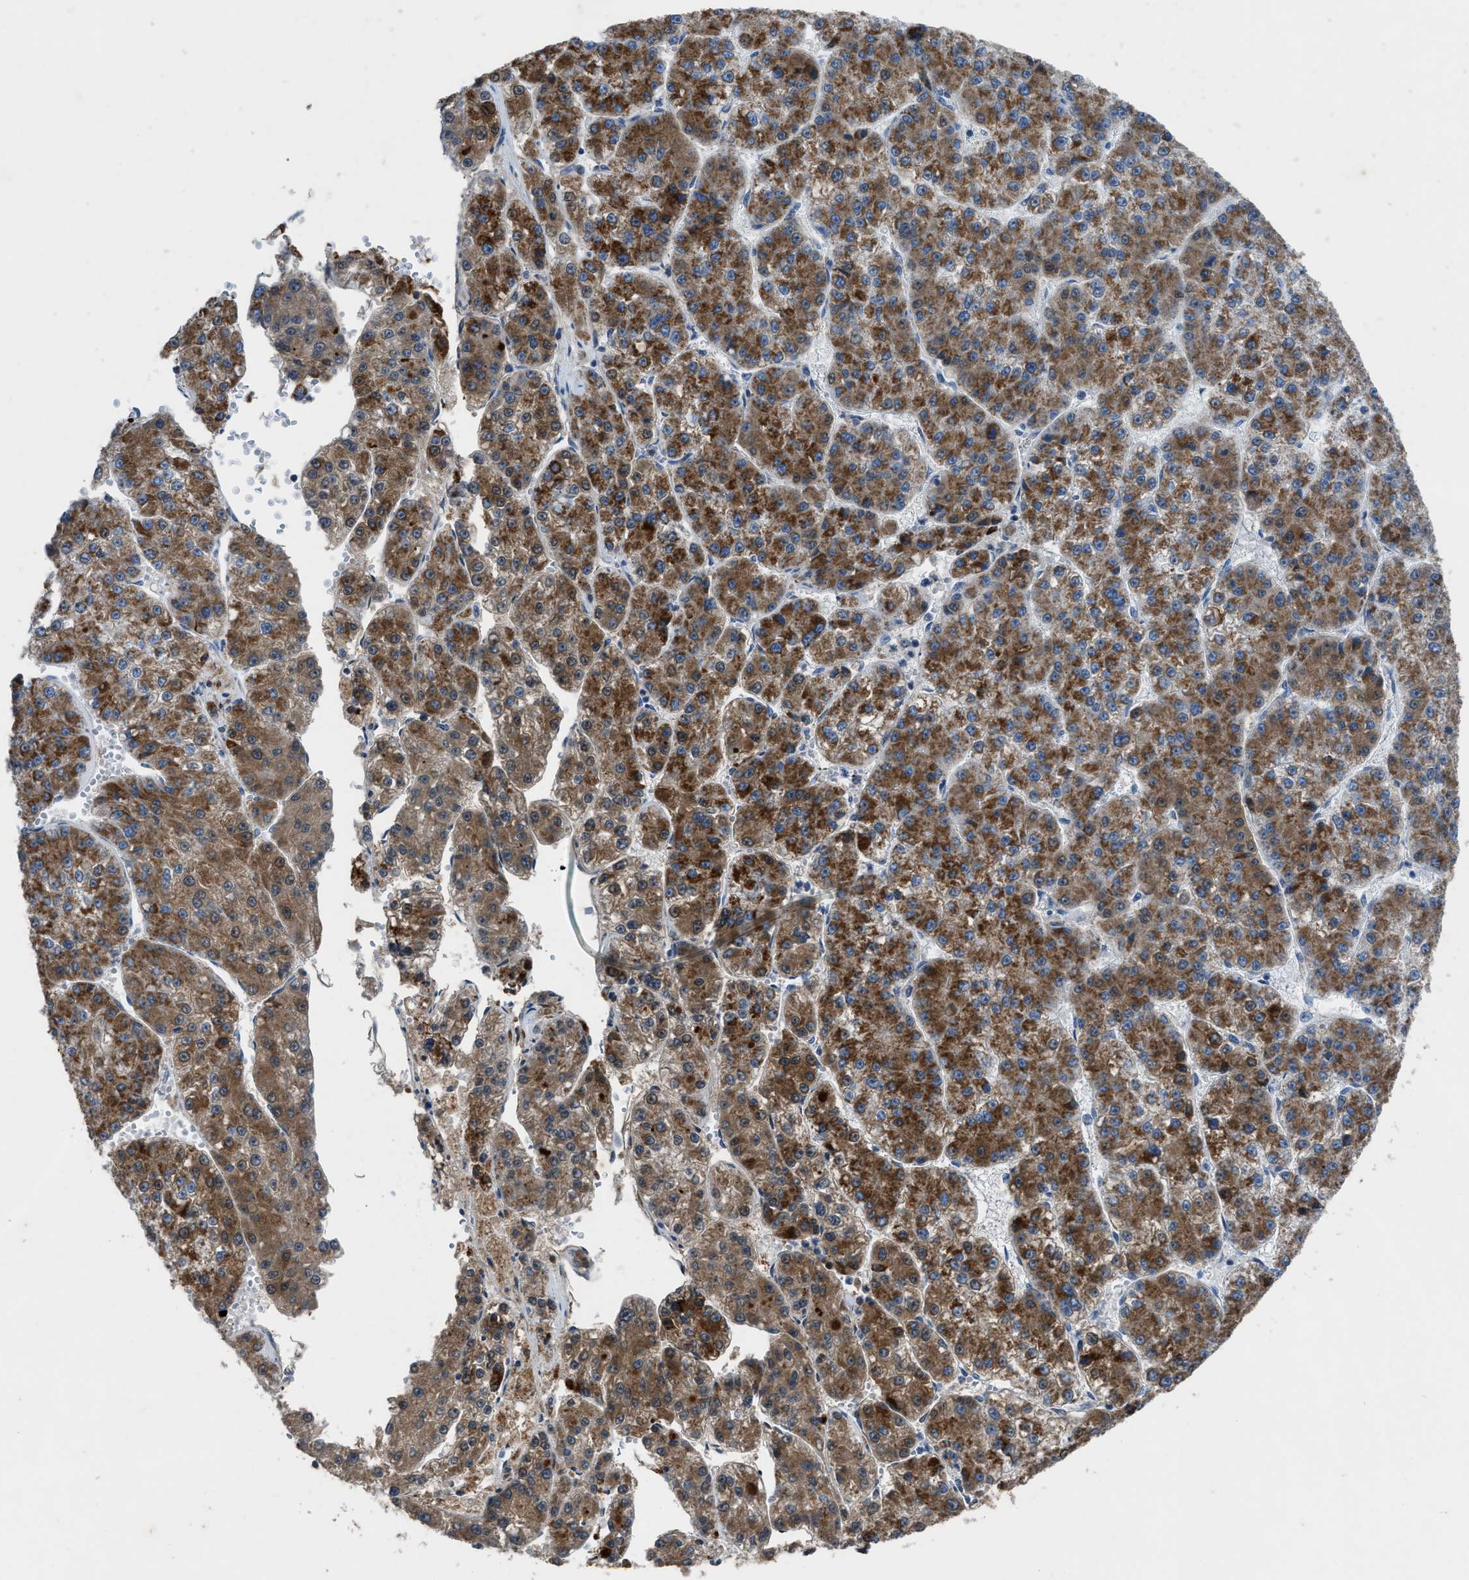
{"staining": {"intensity": "moderate", "quantity": ">75%", "location": "cytoplasmic/membranous"}, "tissue": "liver cancer", "cell_type": "Tumor cells", "image_type": "cancer", "snomed": [{"axis": "morphology", "description": "Carcinoma, Hepatocellular, NOS"}, {"axis": "topography", "description": "Liver"}], "caption": "The immunohistochemical stain highlights moderate cytoplasmic/membranous expression in tumor cells of liver hepatocellular carcinoma tissue. The staining was performed using DAB, with brown indicating positive protein expression. Nuclei are stained blue with hematoxylin.", "gene": "ETFB", "patient": {"sex": "female", "age": 73}}